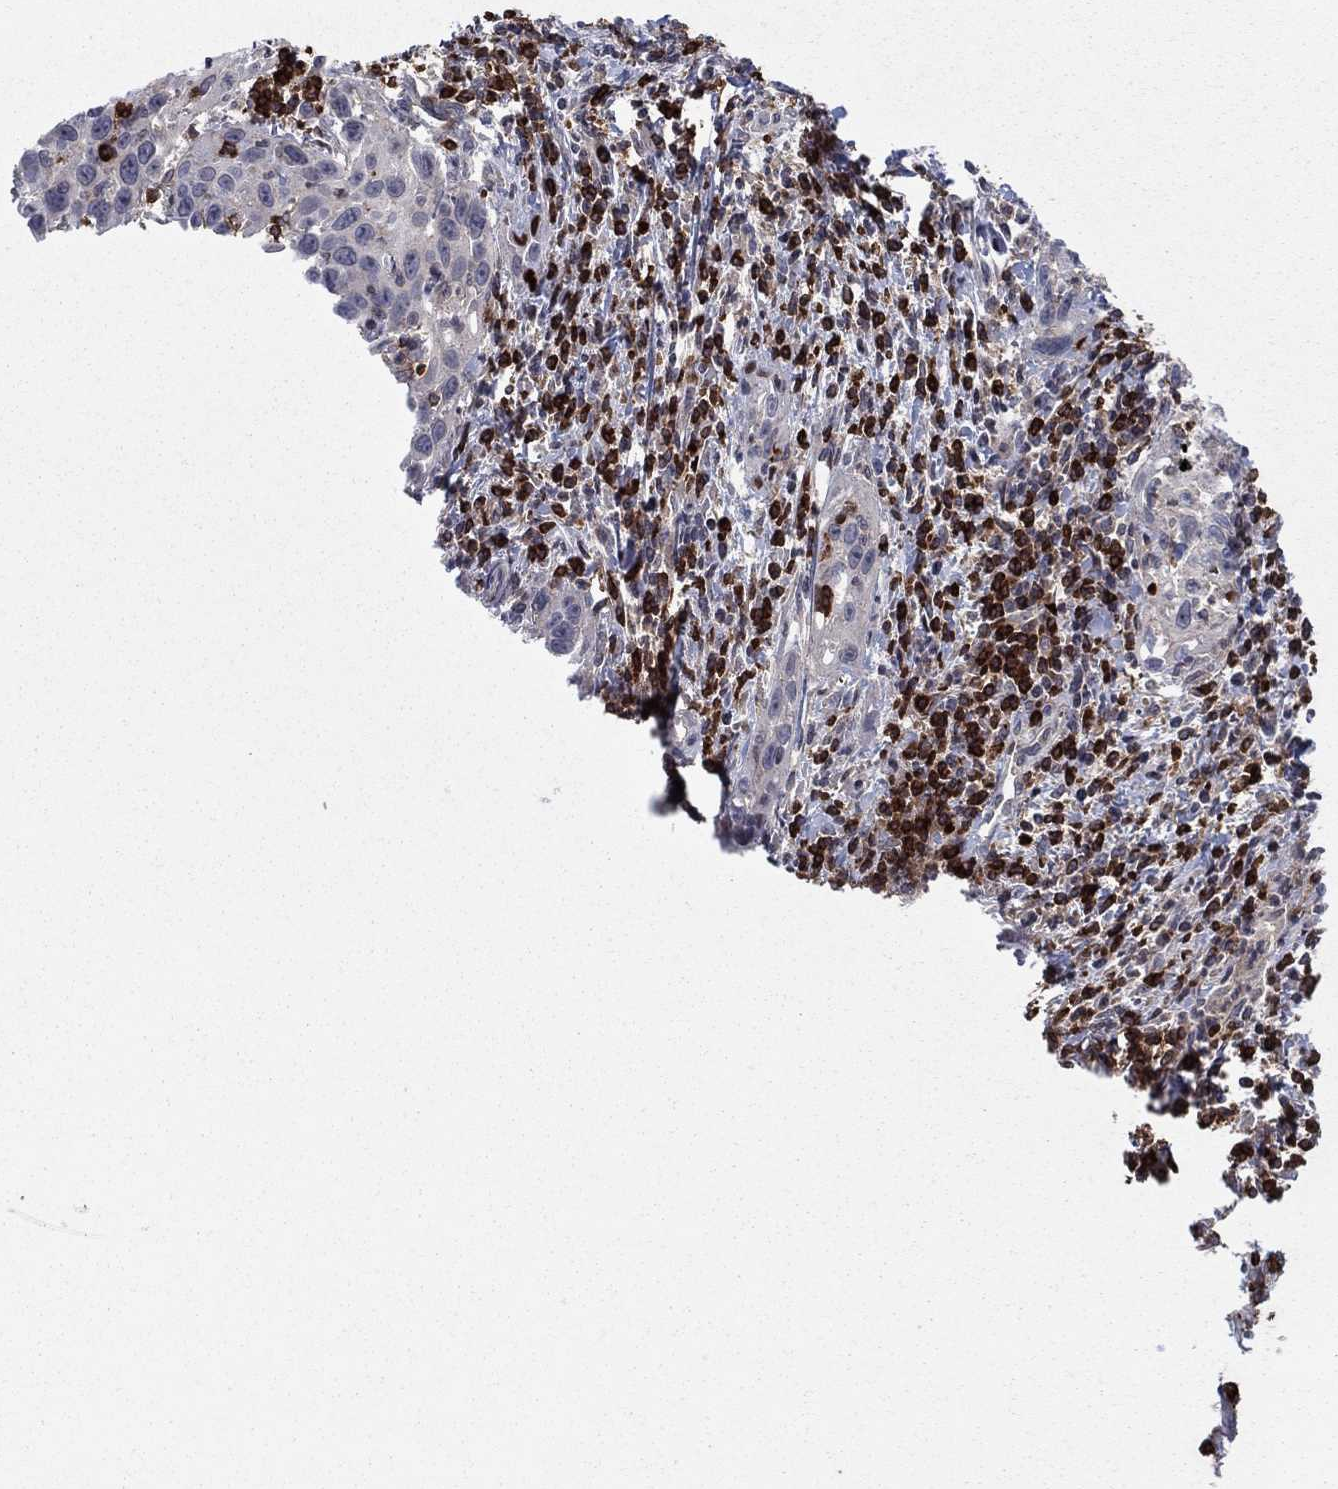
{"staining": {"intensity": "strong", "quantity": "<25%", "location": "nuclear"}, "tissue": "cervical cancer", "cell_type": "Tumor cells", "image_type": "cancer", "snomed": [{"axis": "morphology", "description": "Squamous cell carcinoma, NOS"}, {"axis": "topography", "description": "Cervix"}], "caption": "An immunohistochemistry (IHC) photomicrograph of tumor tissue is shown. Protein staining in brown highlights strong nuclear positivity in cervical cancer (squamous cell carcinoma) within tumor cells.", "gene": "ZNHIT3", "patient": {"sex": "female", "age": 26}}